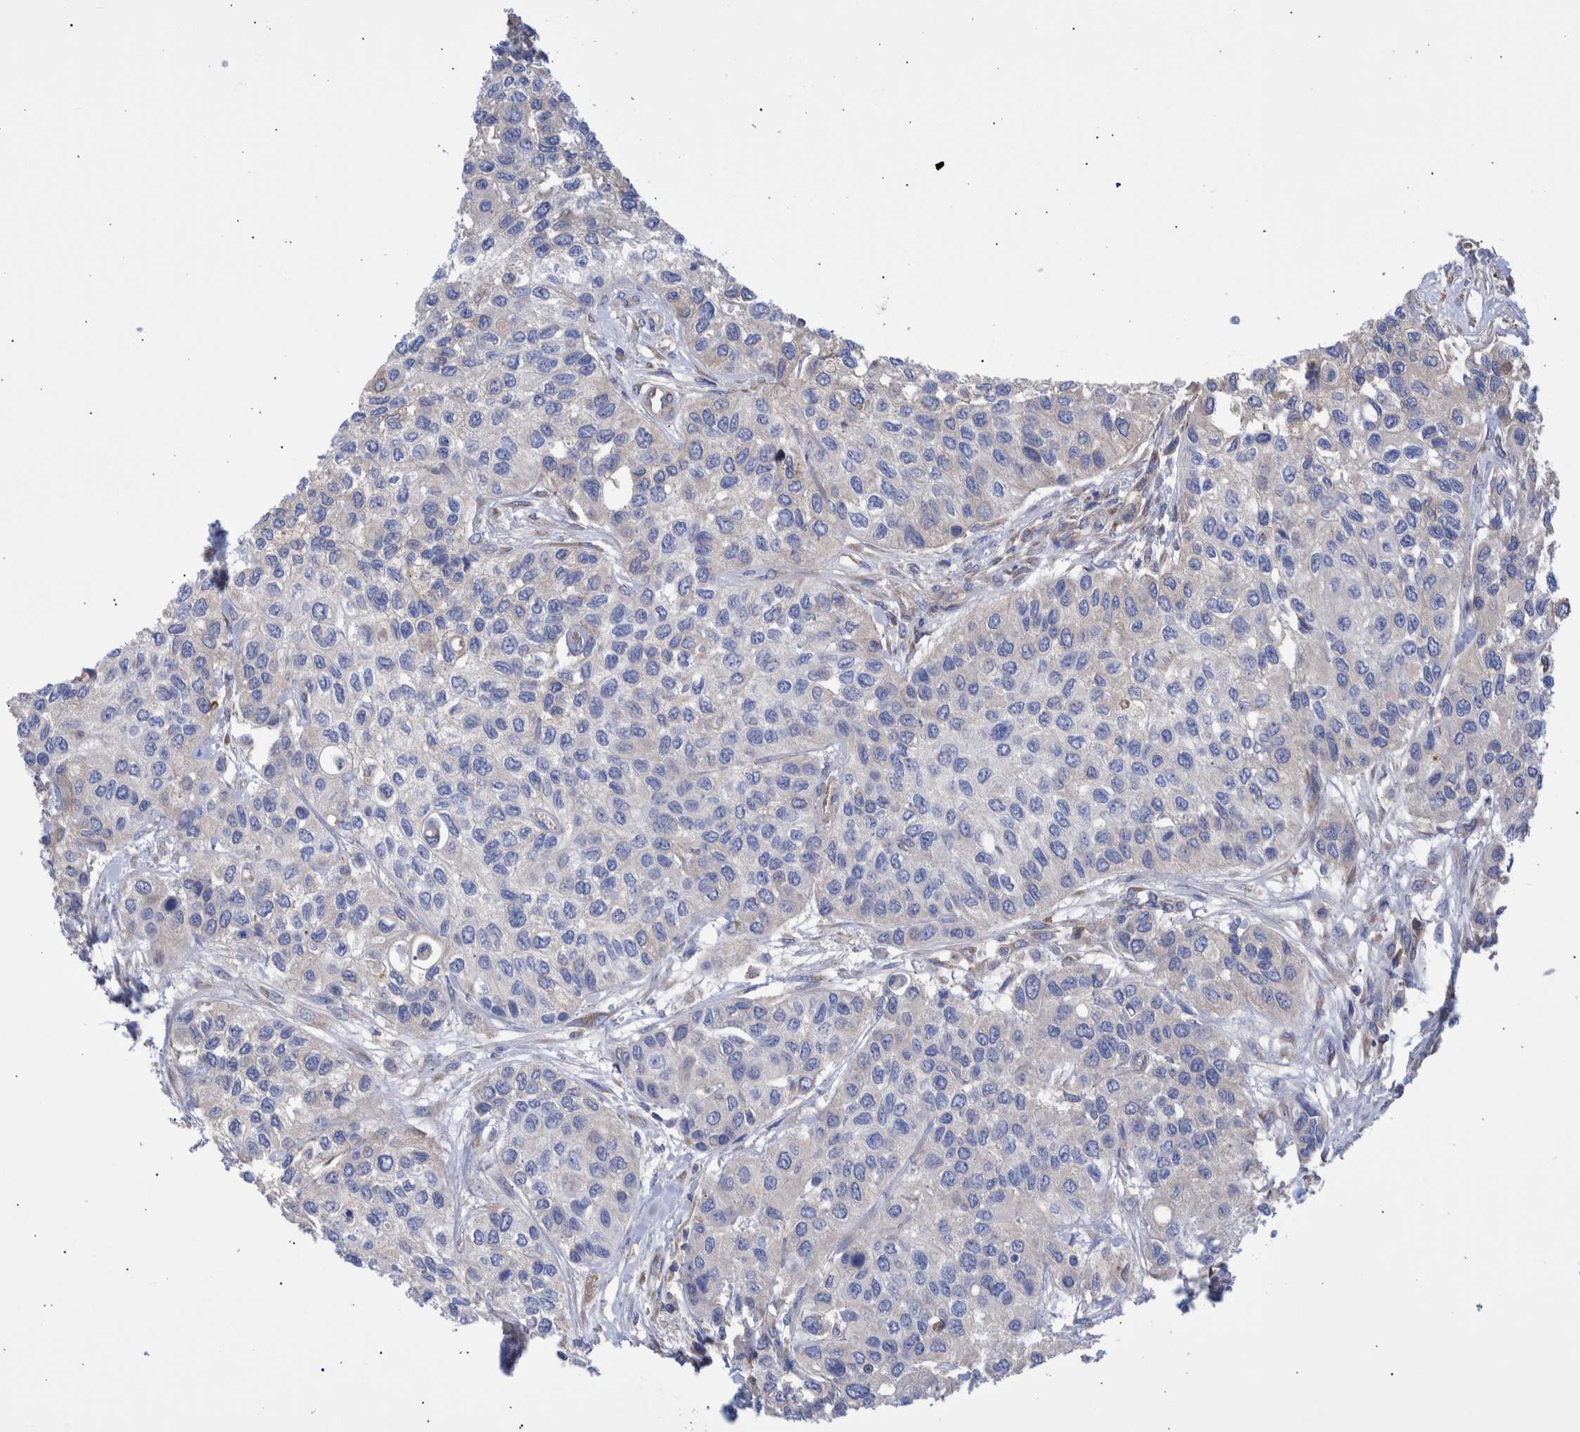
{"staining": {"intensity": "negative", "quantity": "none", "location": "none"}, "tissue": "urothelial cancer", "cell_type": "Tumor cells", "image_type": "cancer", "snomed": [{"axis": "morphology", "description": "Urothelial carcinoma, High grade"}, {"axis": "topography", "description": "Urinary bladder"}], "caption": "DAB (3,3'-diaminobenzidine) immunohistochemical staining of human urothelial cancer exhibits no significant positivity in tumor cells.", "gene": "DLL4", "patient": {"sex": "female", "age": 56}}